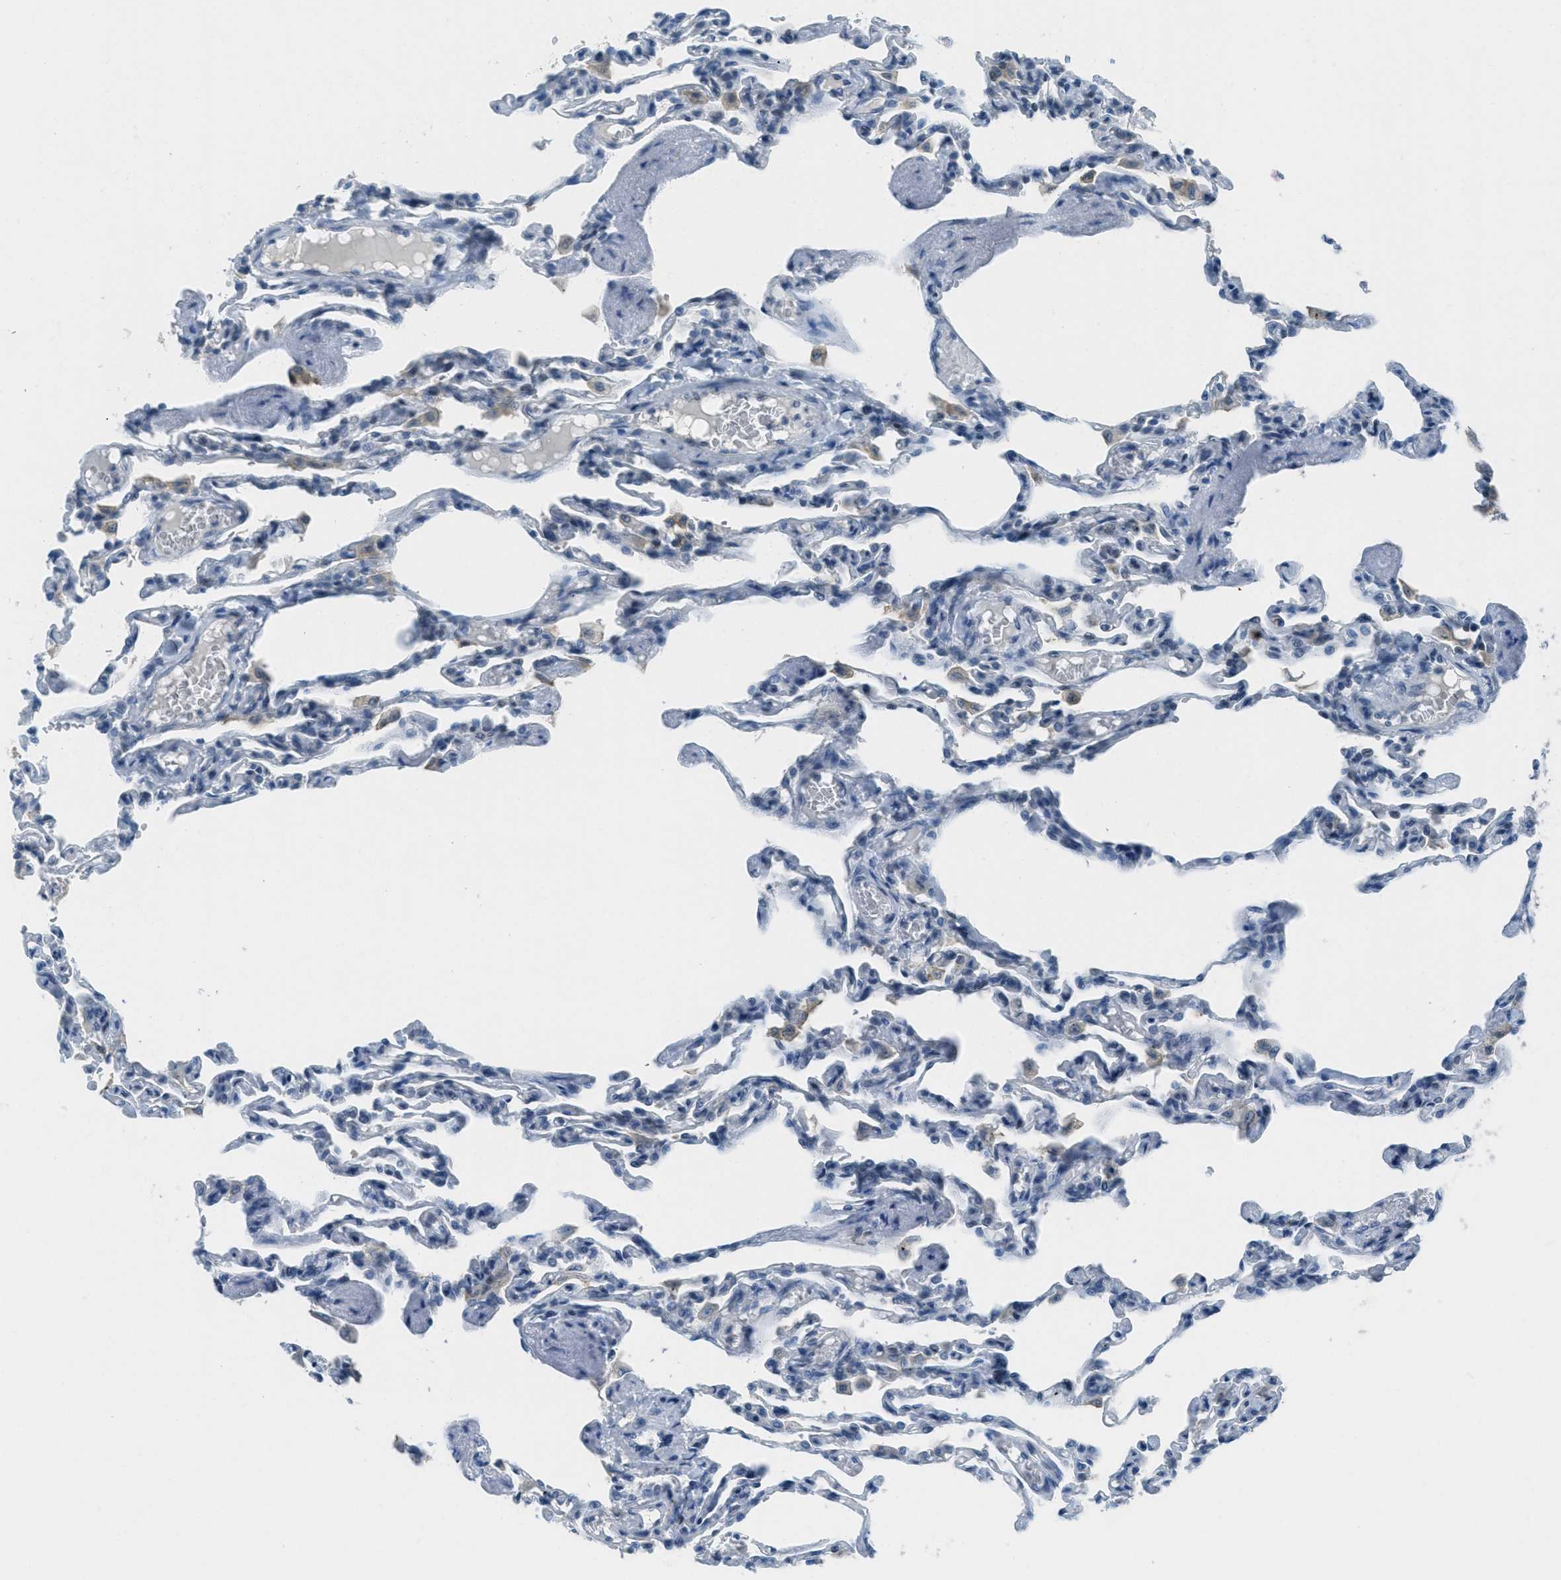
{"staining": {"intensity": "negative", "quantity": "none", "location": "none"}, "tissue": "lung", "cell_type": "Alveolar cells", "image_type": "normal", "snomed": [{"axis": "morphology", "description": "Normal tissue, NOS"}, {"axis": "topography", "description": "Lung"}], "caption": "DAB (3,3'-diaminobenzidine) immunohistochemical staining of benign human lung displays no significant staining in alveolar cells.", "gene": "TTC13", "patient": {"sex": "male", "age": 21}}